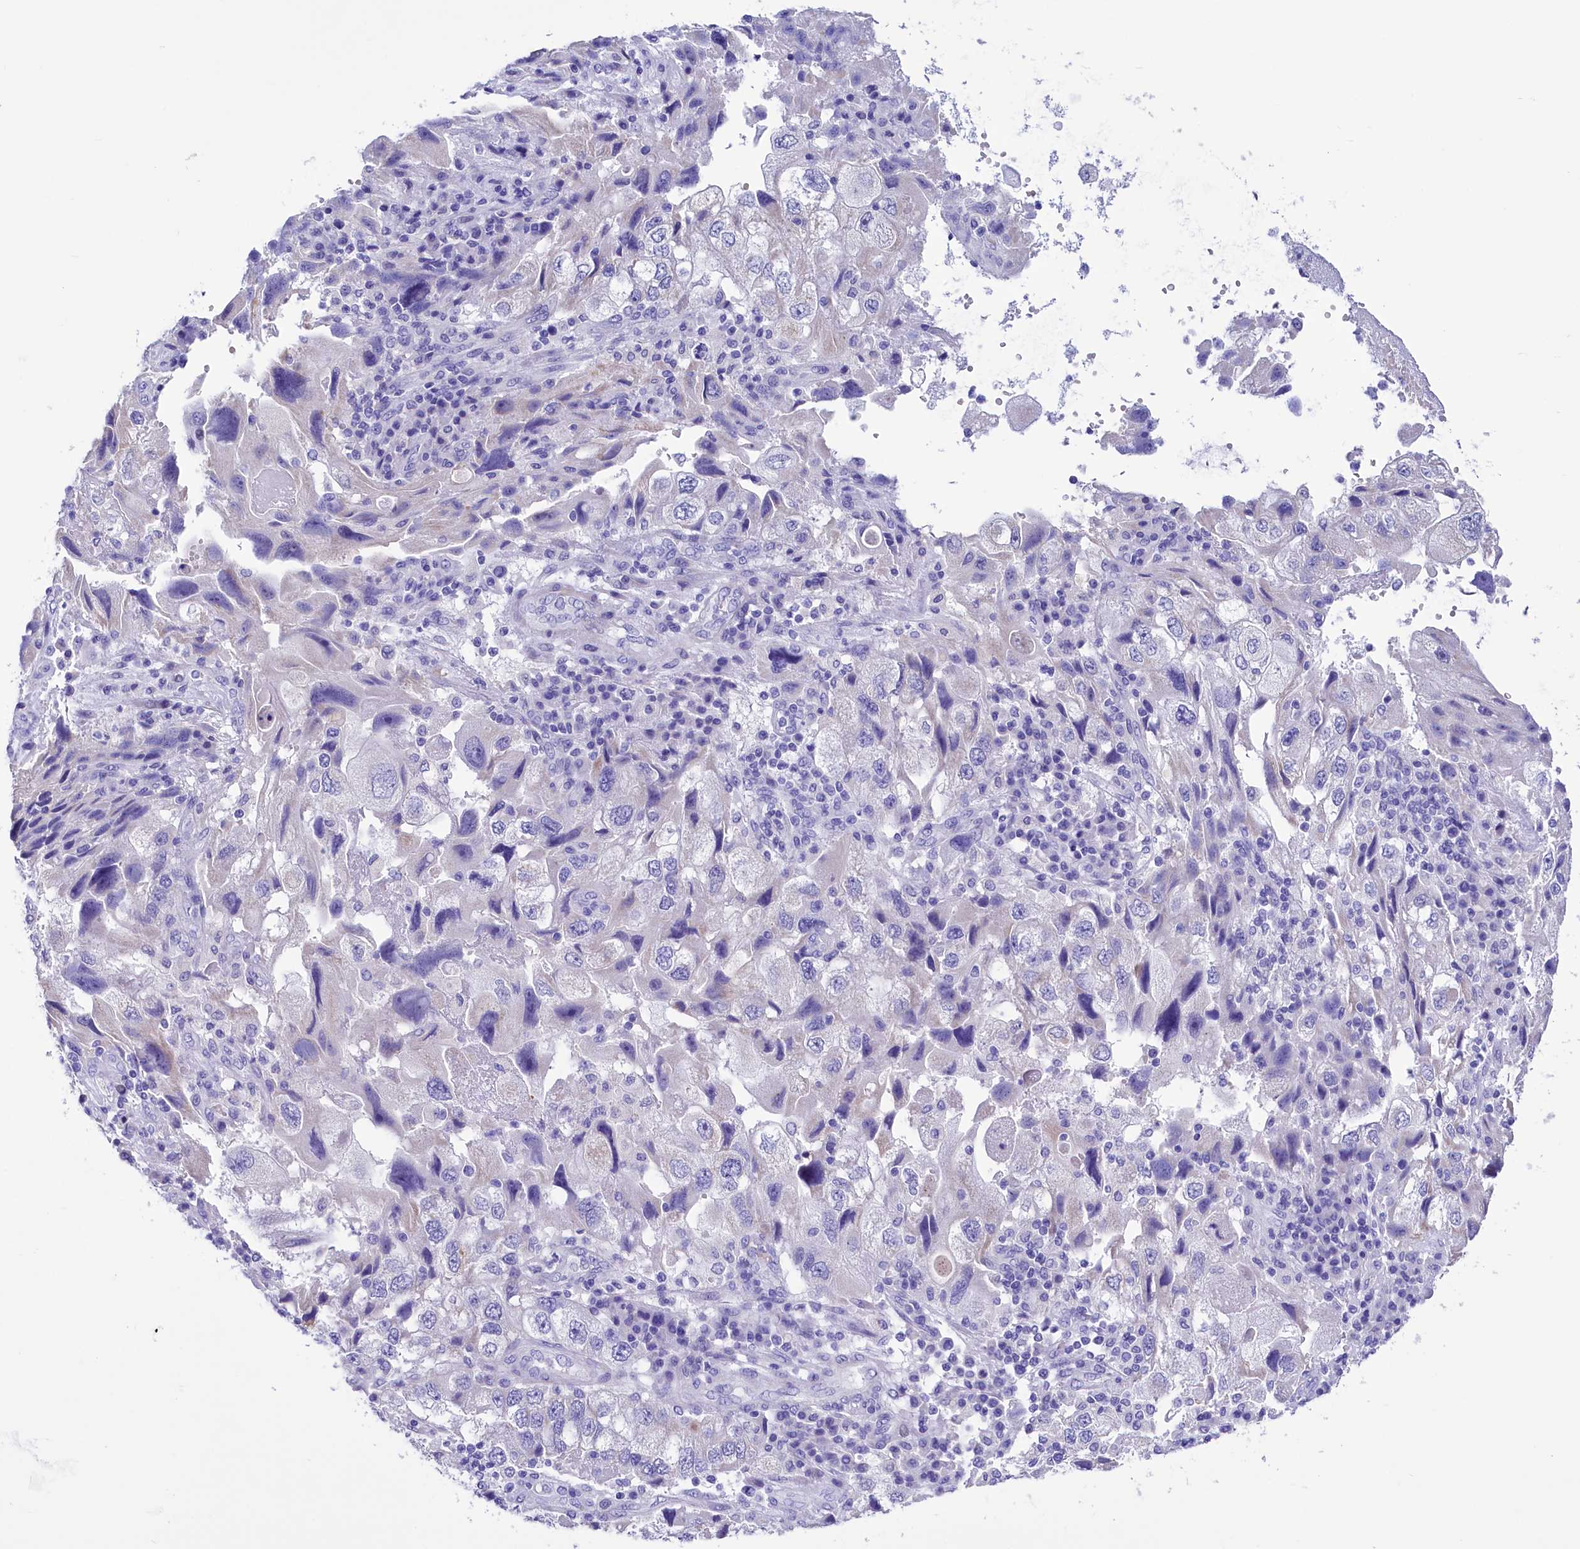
{"staining": {"intensity": "negative", "quantity": "none", "location": "none"}, "tissue": "endometrial cancer", "cell_type": "Tumor cells", "image_type": "cancer", "snomed": [{"axis": "morphology", "description": "Adenocarcinoma, NOS"}, {"axis": "topography", "description": "Endometrium"}], "caption": "Immunohistochemical staining of human endometrial adenocarcinoma reveals no significant expression in tumor cells. (Stains: DAB (3,3'-diaminobenzidine) immunohistochemistry (IHC) with hematoxylin counter stain, Microscopy: brightfield microscopy at high magnification).", "gene": "TTC36", "patient": {"sex": "female", "age": 49}}